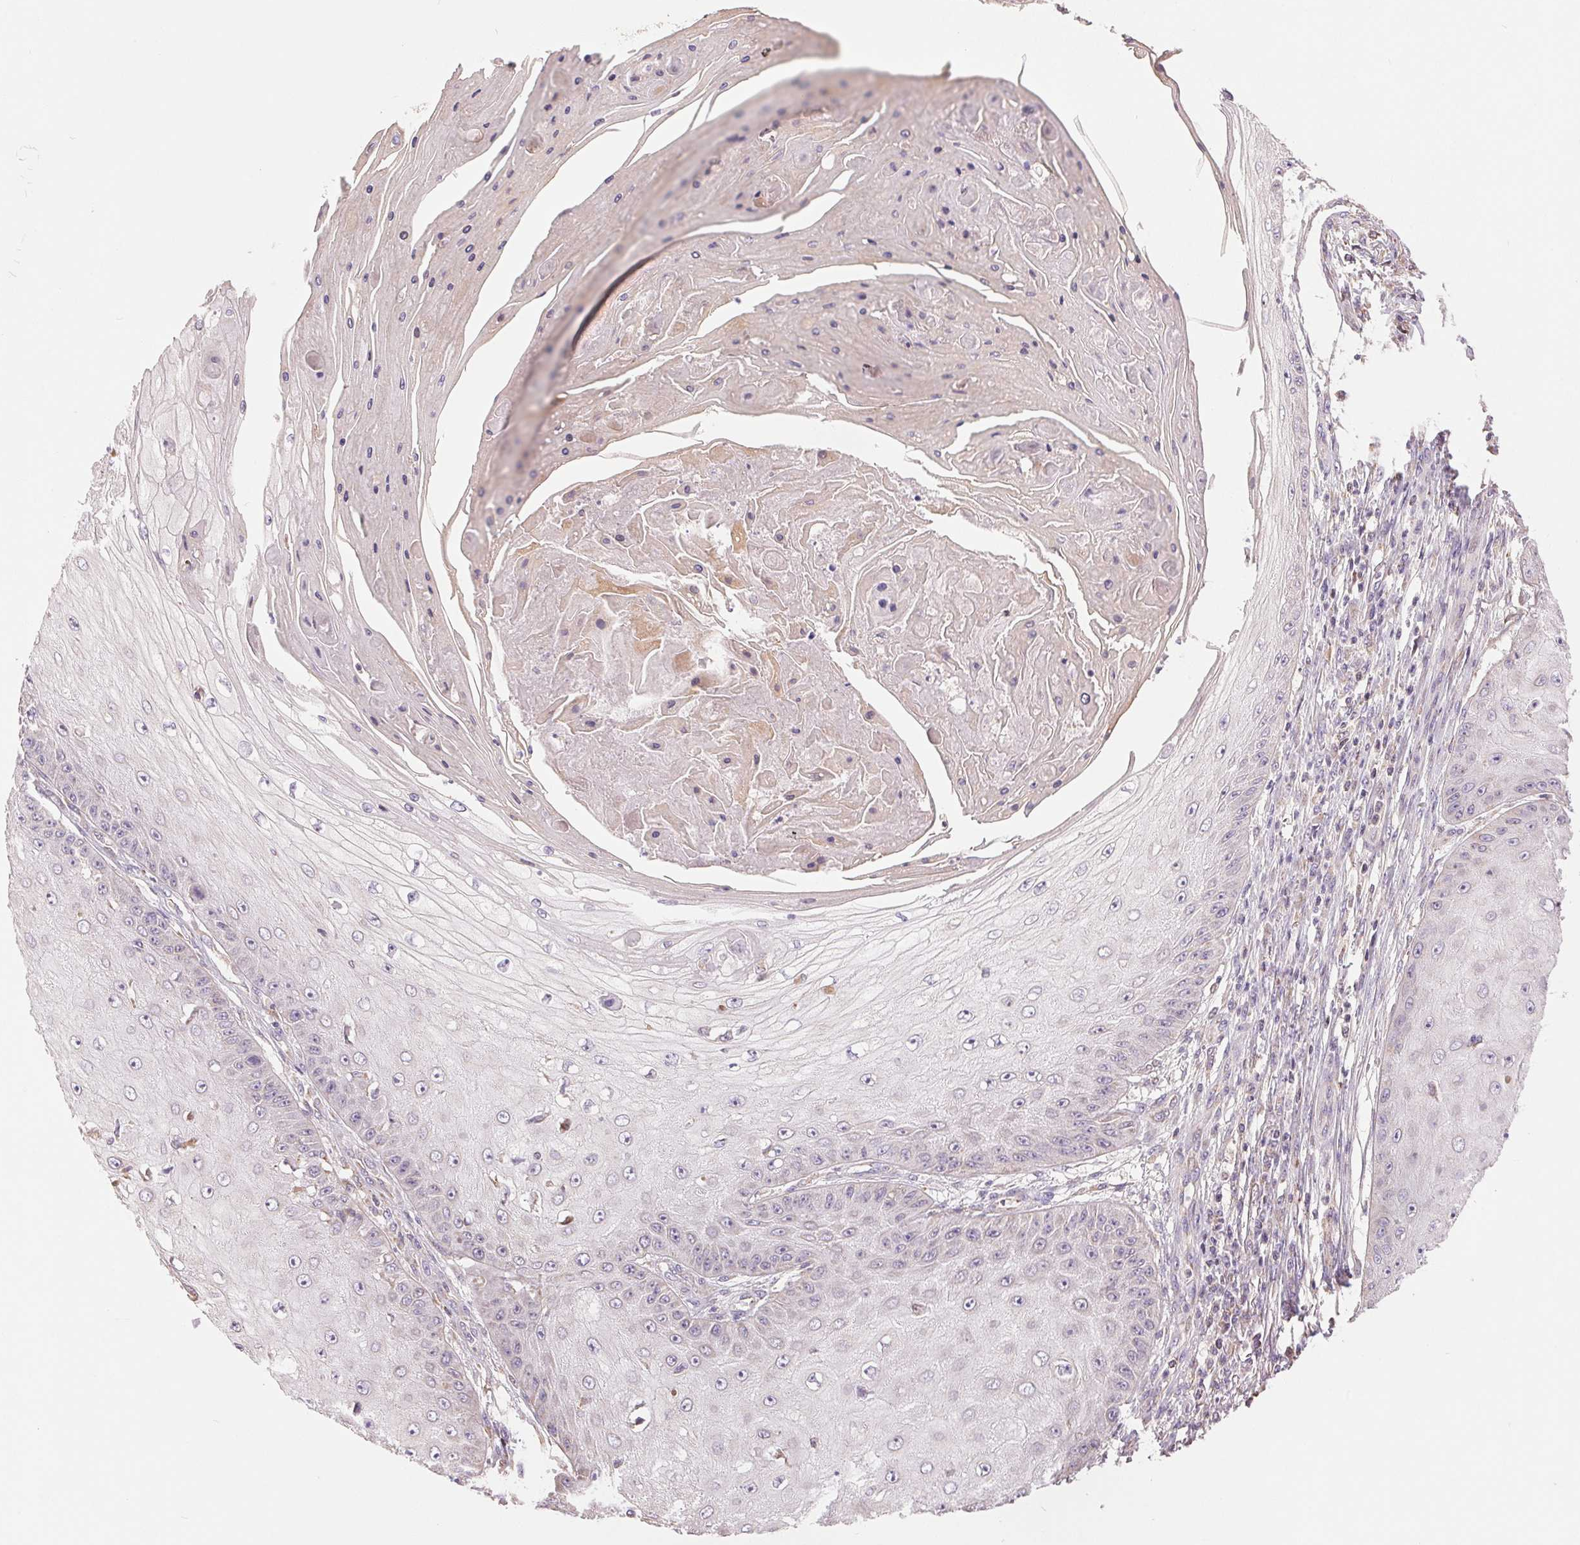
{"staining": {"intensity": "negative", "quantity": "none", "location": "none"}, "tissue": "skin cancer", "cell_type": "Tumor cells", "image_type": "cancer", "snomed": [{"axis": "morphology", "description": "Squamous cell carcinoma, NOS"}, {"axis": "topography", "description": "Skin"}], "caption": "Immunohistochemistry micrograph of neoplastic tissue: skin cancer (squamous cell carcinoma) stained with DAB (3,3'-diaminobenzidine) reveals no significant protein positivity in tumor cells.", "gene": "DGUOK", "patient": {"sex": "male", "age": 70}}